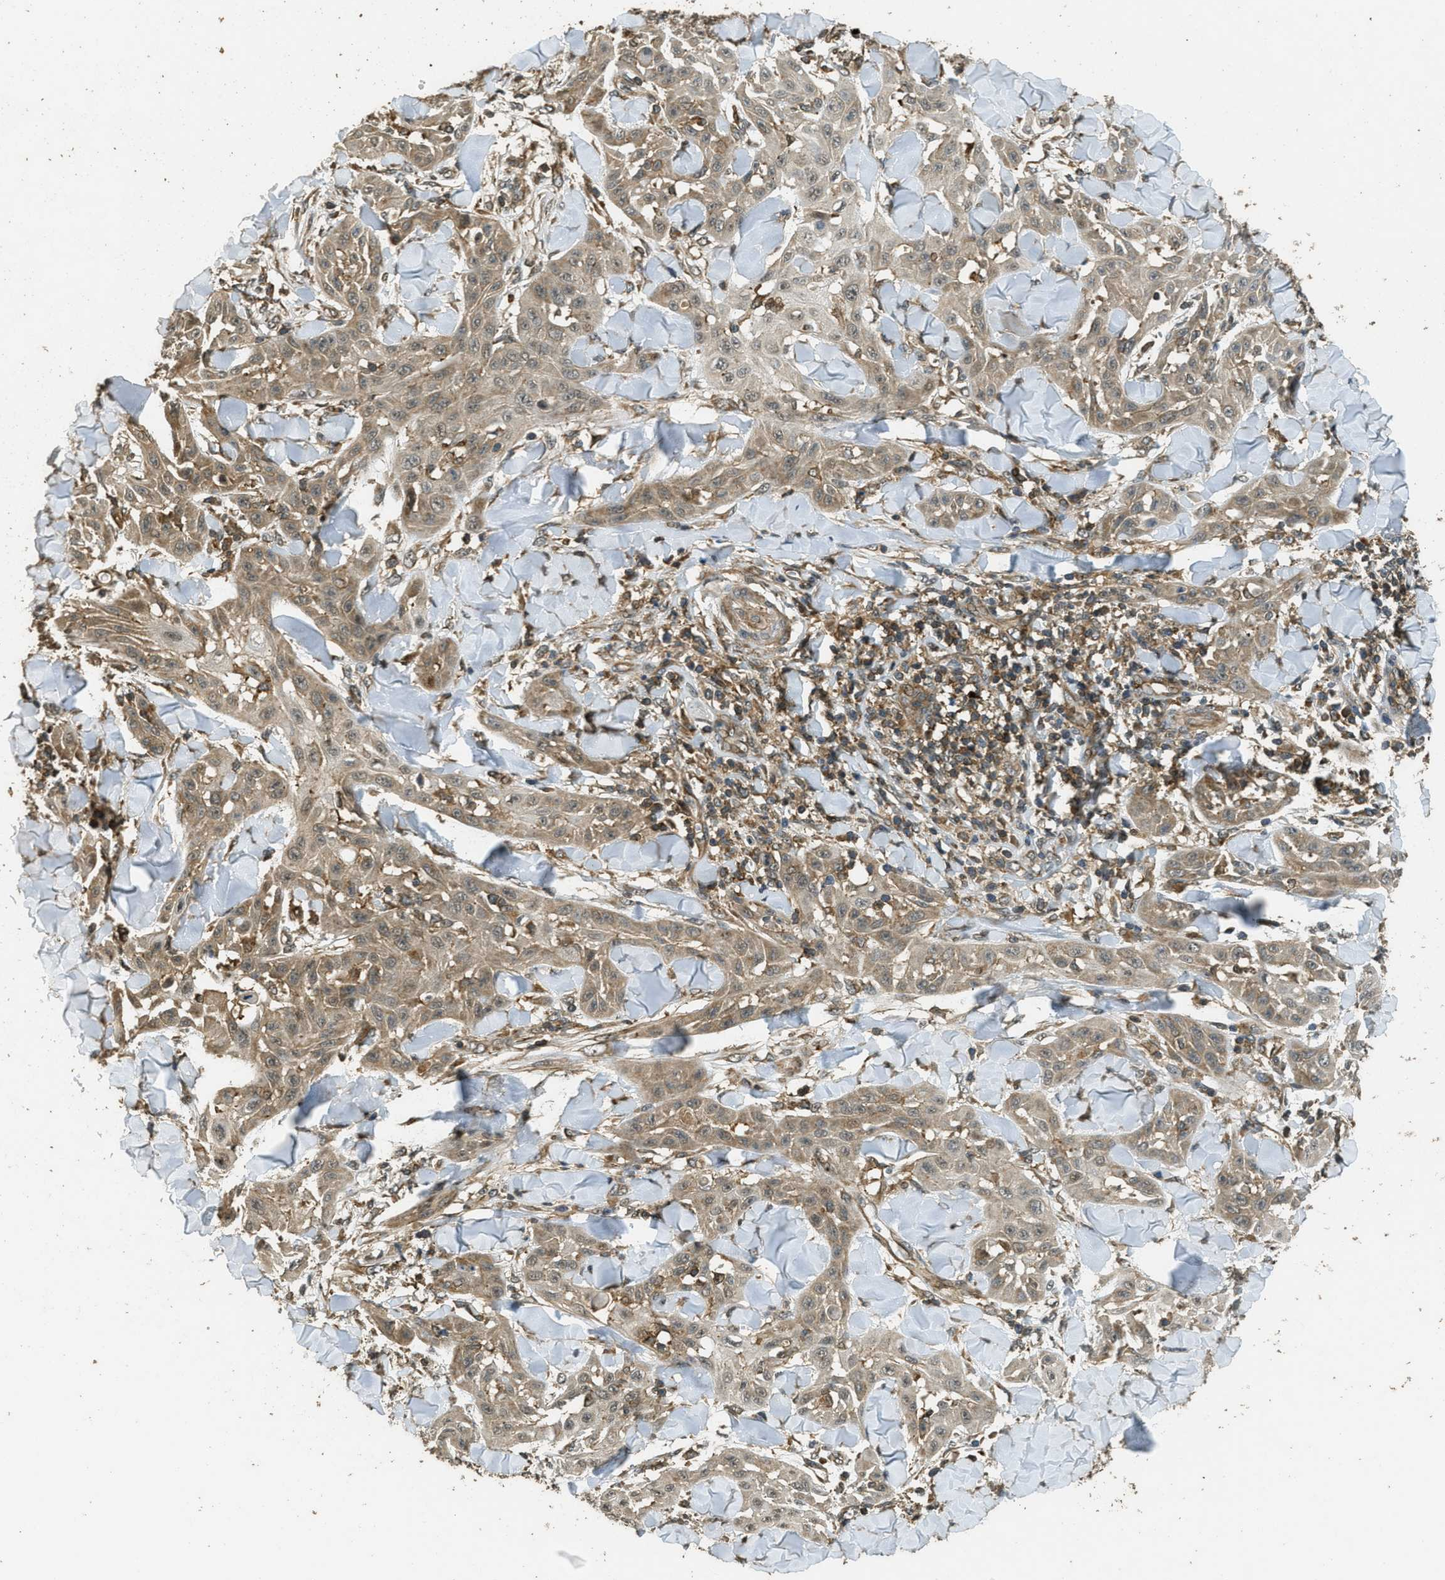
{"staining": {"intensity": "moderate", "quantity": "25%-75%", "location": "cytoplasmic/membranous"}, "tissue": "skin cancer", "cell_type": "Tumor cells", "image_type": "cancer", "snomed": [{"axis": "morphology", "description": "Squamous cell carcinoma, NOS"}, {"axis": "topography", "description": "Skin"}], "caption": "Skin squamous cell carcinoma stained with a brown dye reveals moderate cytoplasmic/membranous positive staining in about 25%-75% of tumor cells.", "gene": "PPP6R3", "patient": {"sex": "male", "age": 24}}